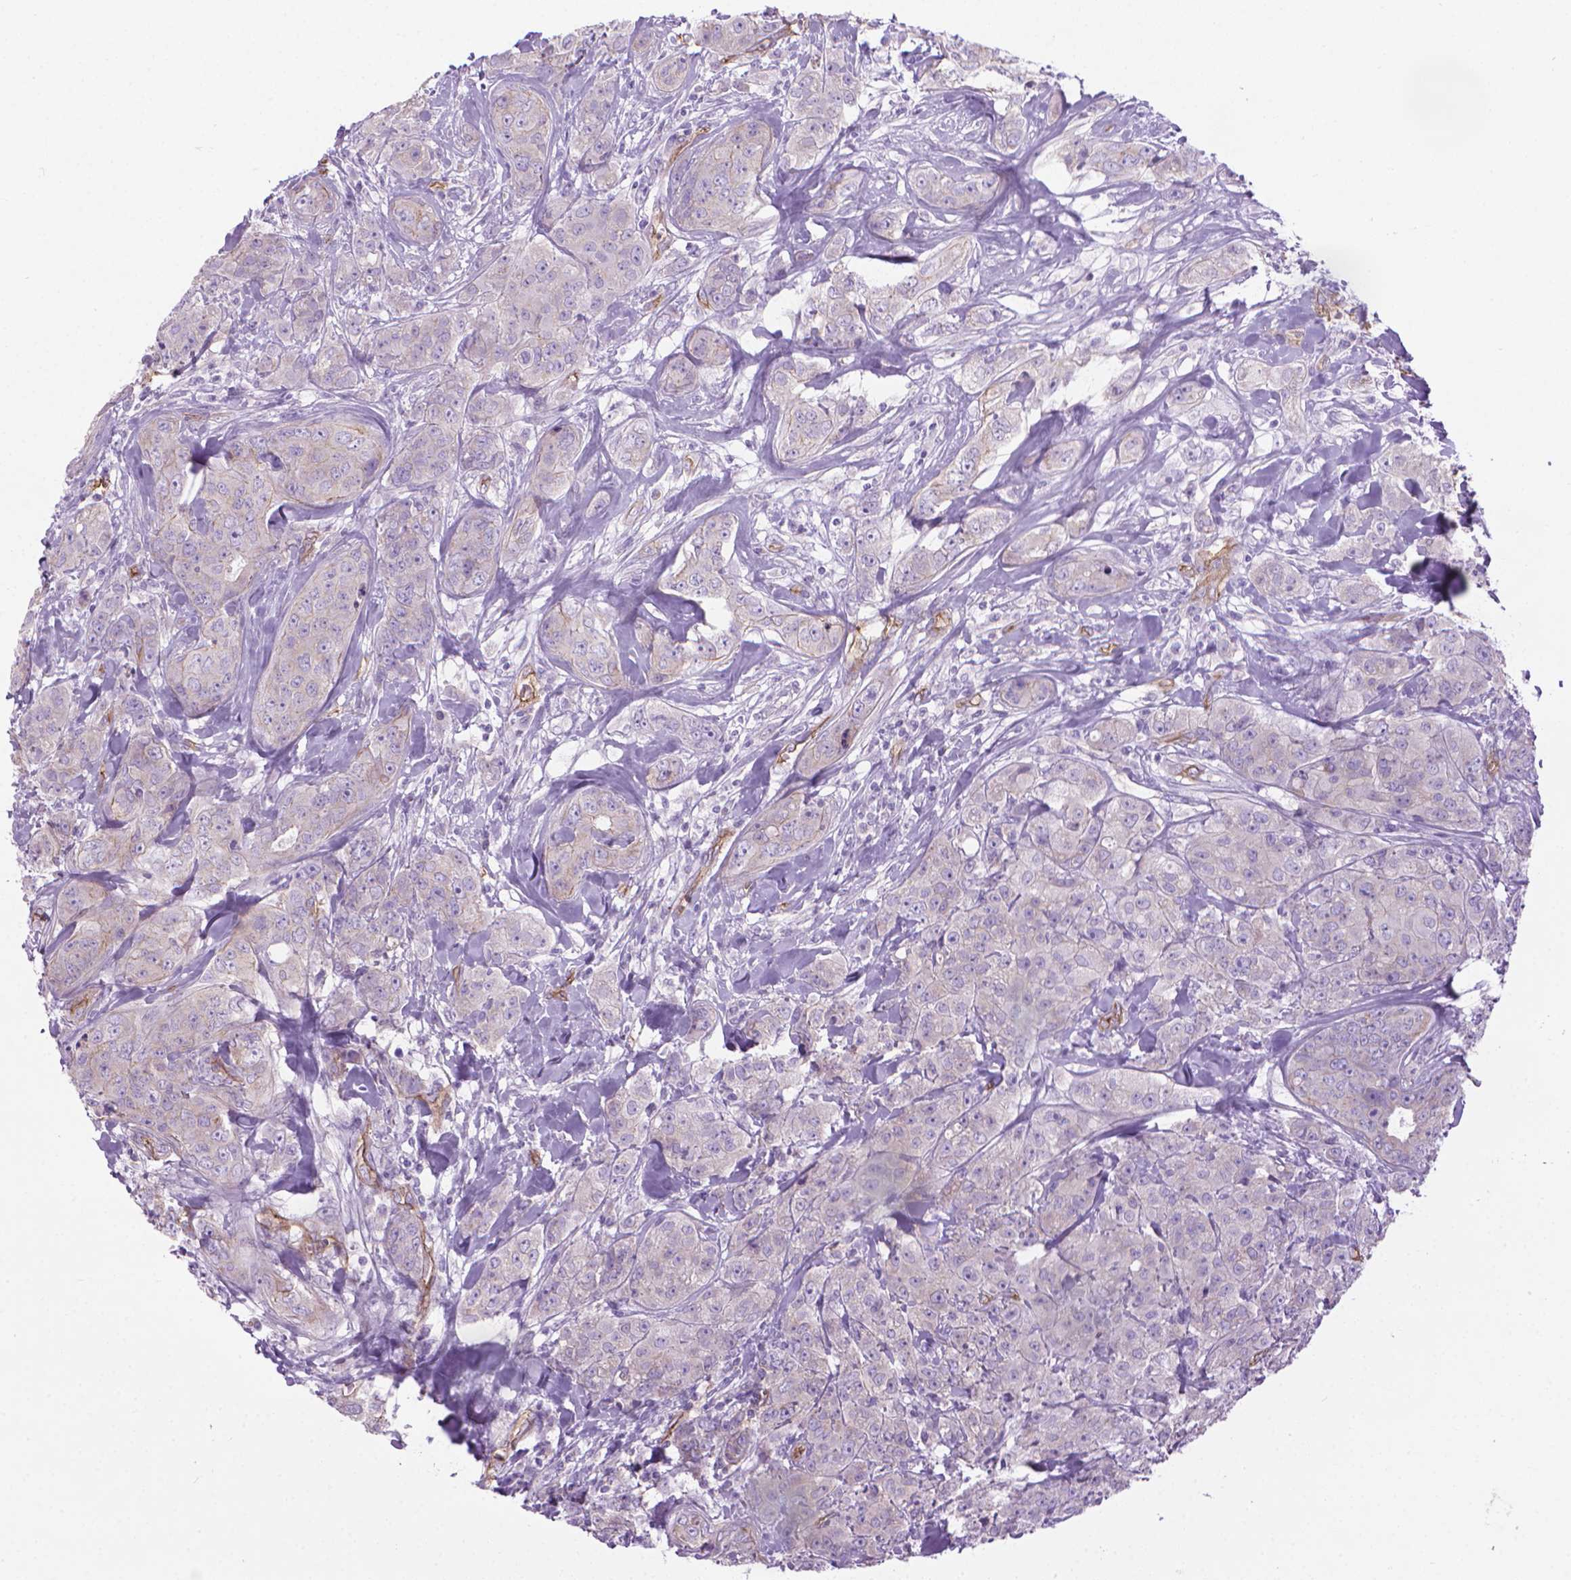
{"staining": {"intensity": "negative", "quantity": "none", "location": "none"}, "tissue": "breast cancer", "cell_type": "Tumor cells", "image_type": "cancer", "snomed": [{"axis": "morphology", "description": "Duct carcinoma"}, {"axis": "topography", "description": "Breast"}], "caption": "Tumor cells are negative for protein expression in human breast cancer.", "gene": "TENT5A", "patient": {"sex": "female", "age": 43}}